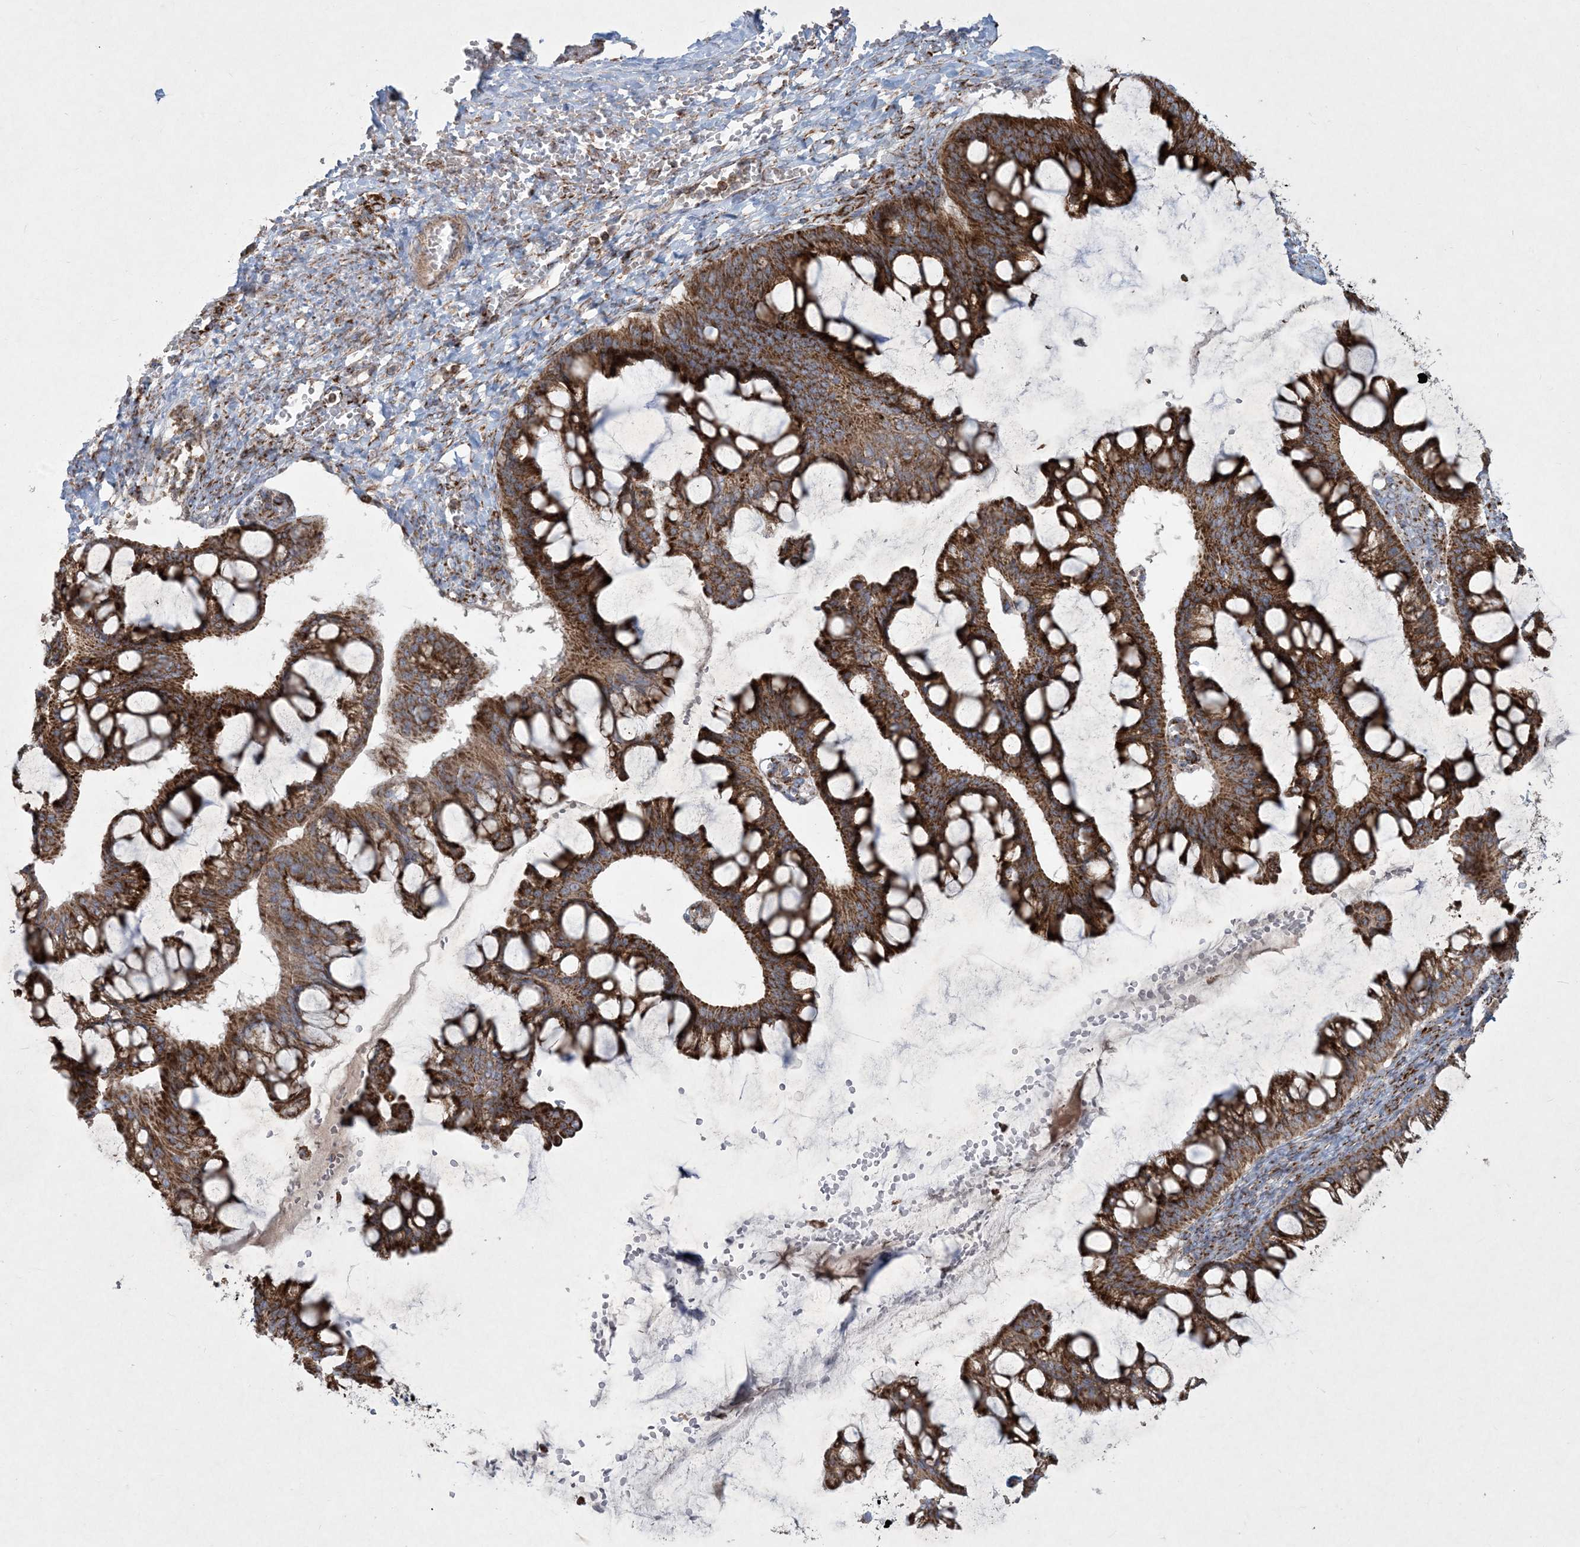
{"staining": {"intensity": "strong", "quantity": ">75%", "location": "cytoplasmic/membranous"}, "tissue": "ovarian cancer", "cell_type": "Tumor cells", "image_type": "cancer", "snomed": [{"axis": "morphology", "description": "Cystadenocarcinoma, mucinous, NOS"}, {"axis": "topography", "description": "Ovary"}], "caption": "Immunohistochemistry staining of ovarian cancer, which shows high levels of strong cytoplasmic/membranous staining in approximately >75% of tumor cells indicating strong cytoplasmic/membranous protein staining. The staining was performed using DAB (brown) for protein detection and nuclei were counterstained in hematoxylin (blue).", "gene": "BEND4", "patient": {"sex": "female", "age": 73}}